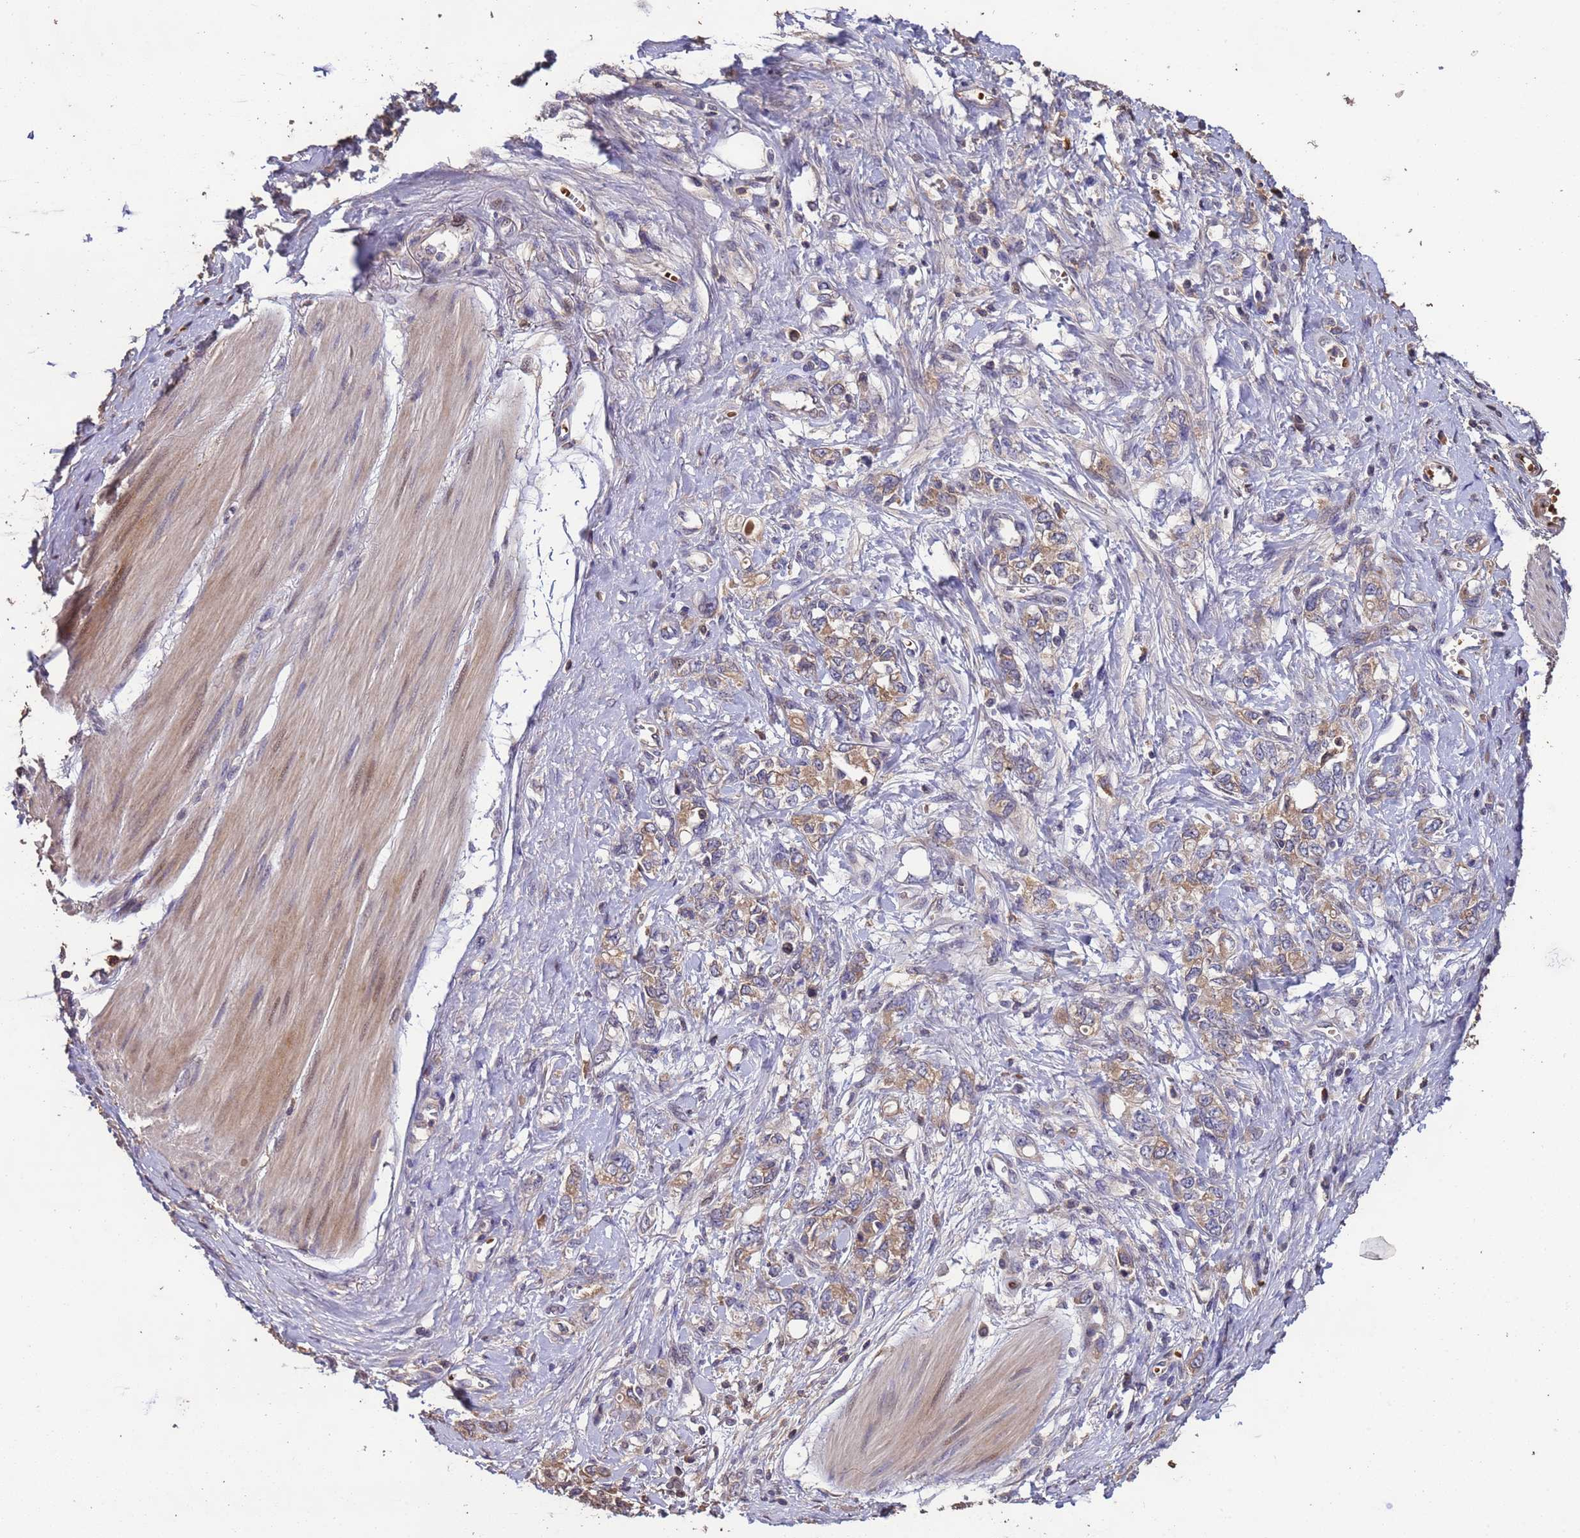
{"staining": {"intensity": "moderate", "quantity": ">75%", "location": "cytoplasmic/membranous"}, "tissue": "stomach cancer", "cell_type": "Tumor cells", "image_type": "cancer", "snomed": [{"axis": "morphology", "description": "Adenocarcinoma, NOS"}, {"axis": "topography", "description": "Stomach"}], "caption": "Moderate cytoplasmic/membranous staining for a protein is appreciated in approximately >75% of tumor cells of stomach adenocarcinoma using IHC.", "gene": "CCDC184", "patient": {"sex": "female", "age": 76}}